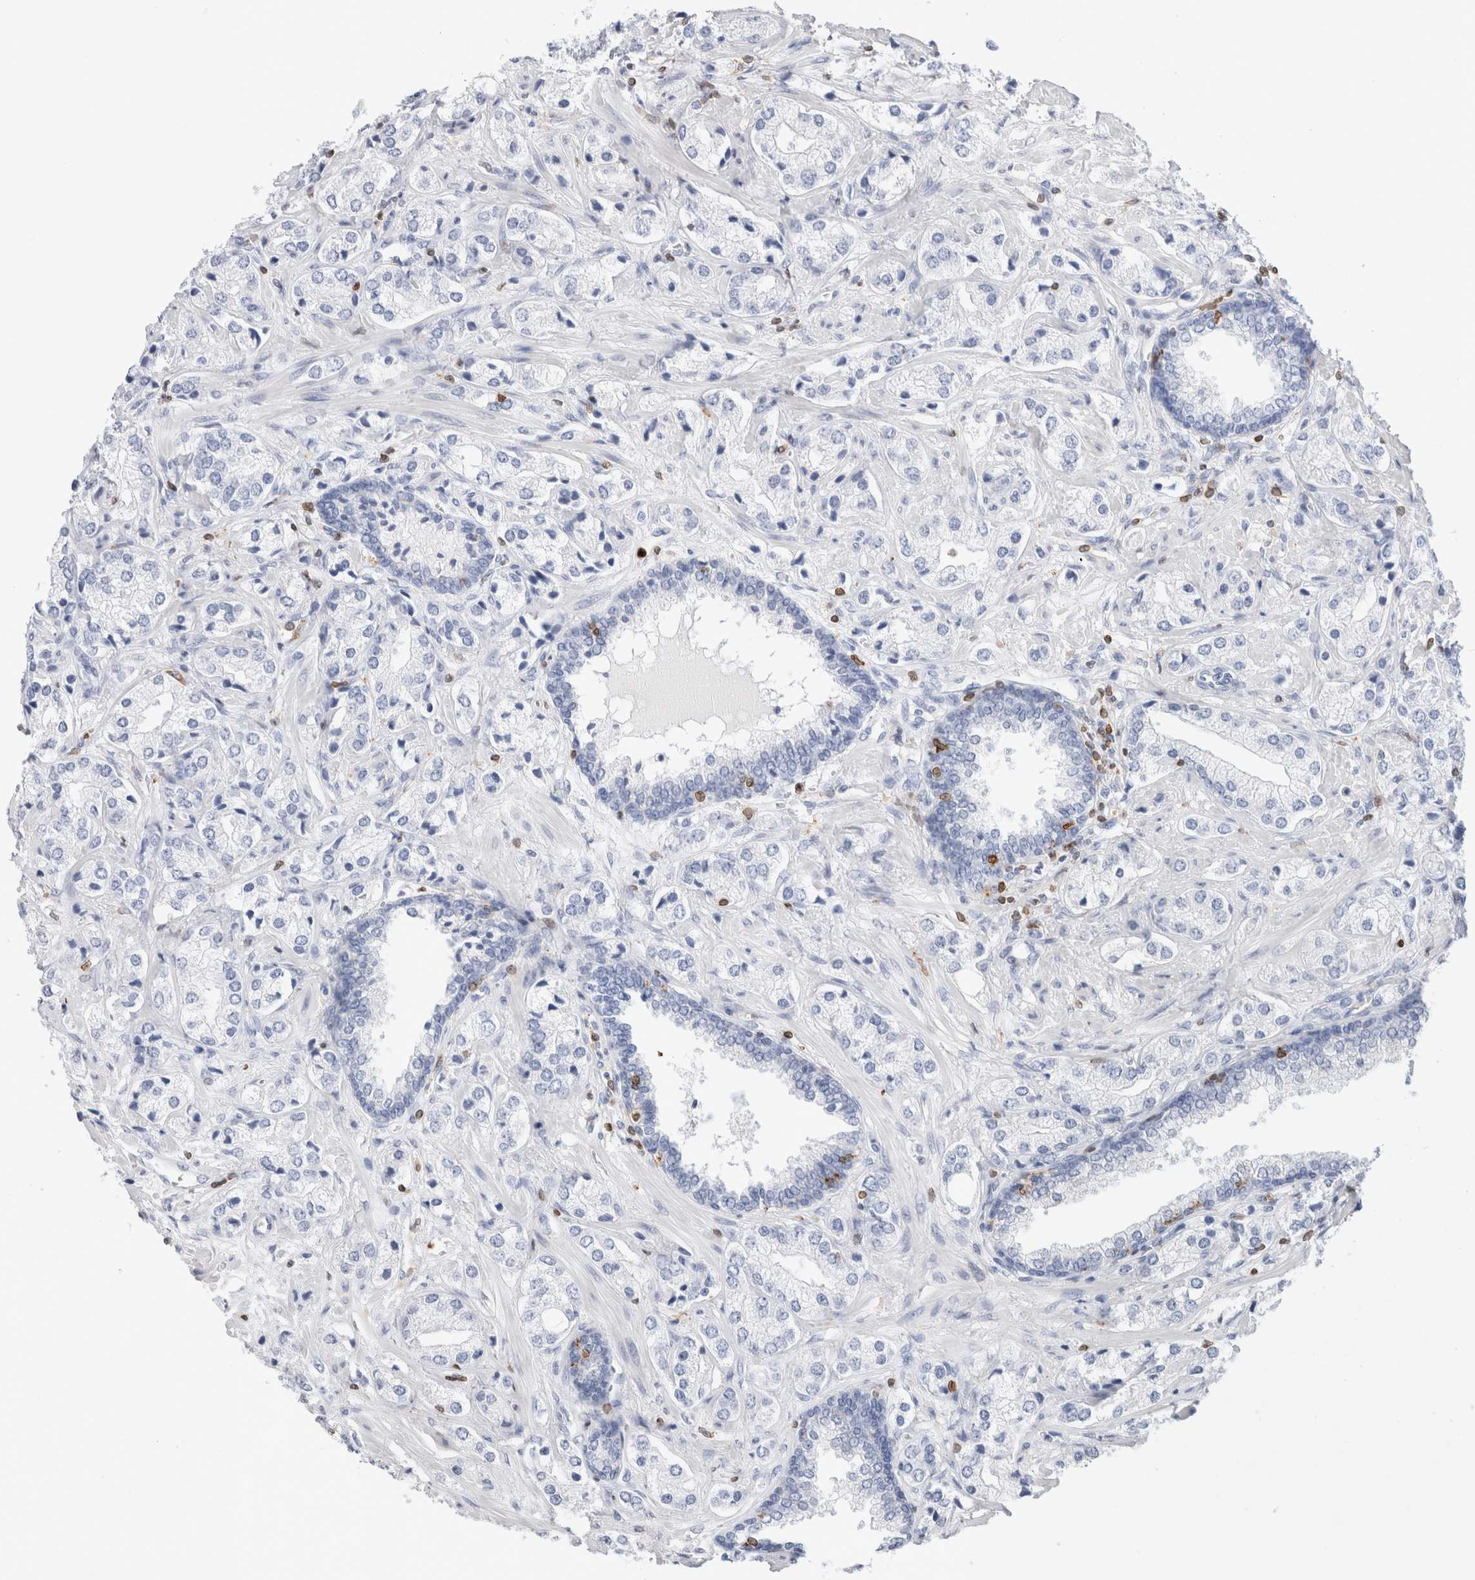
{"staining": {"intensity": "negative", "quantity": "none", "location": "none"}, "tissue": "prostate cancer", "cell_type": "Tumor cells", "image_type": "cancer", "snomed": [{"axis": "morphology", "description": "Adenocarcinoma, High grade"}, {"axis": "topography", "description": "Prostate"}], "caption": "Immunohistochemistry image of human prostate cancer stained for a protein (brown), which reveals no expression in tumor cells.", "gene": "ALOX5AP", "patient": {"sex": "male", "age": 66}}